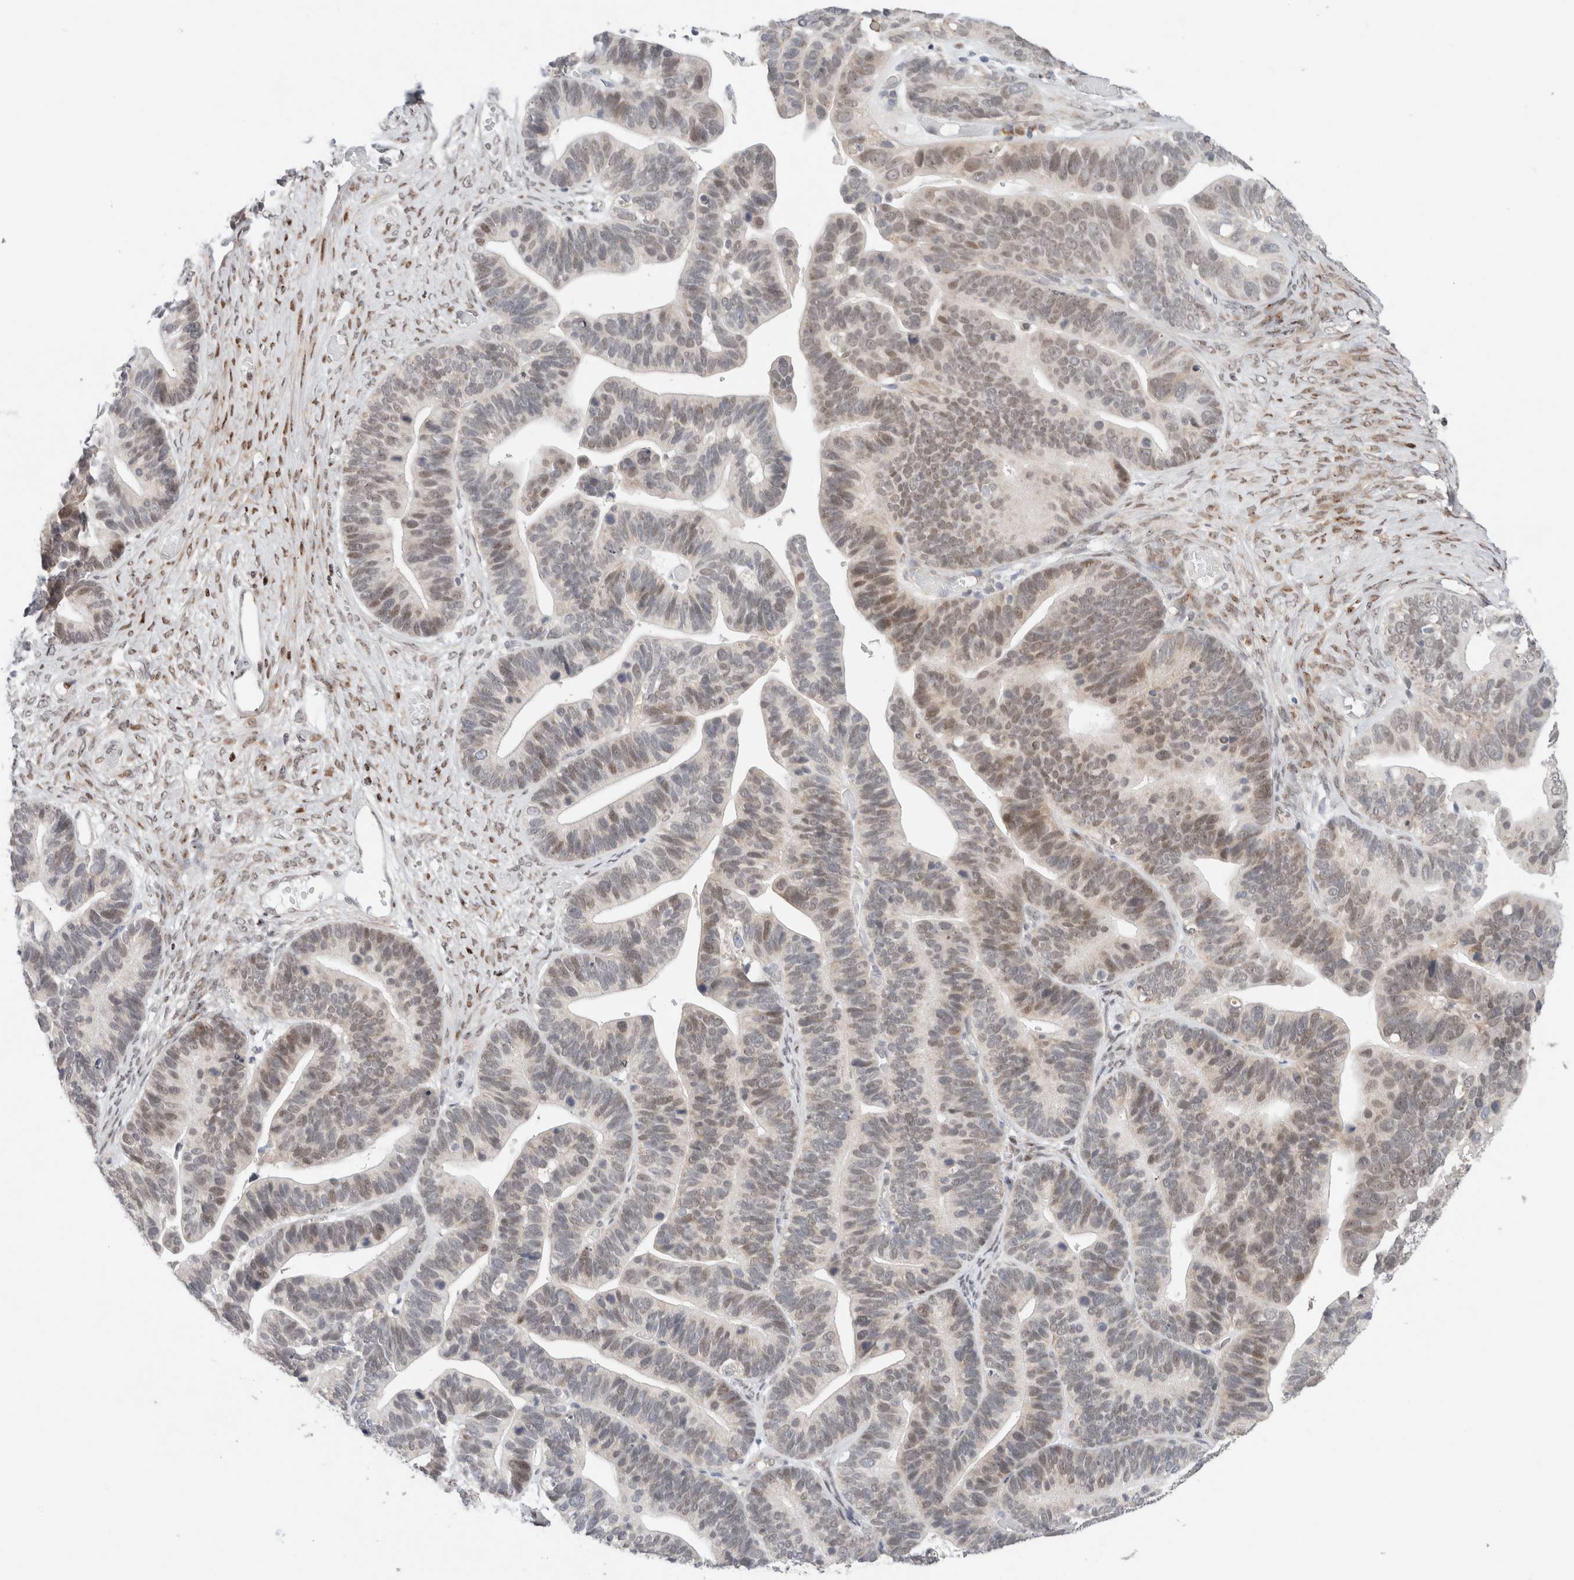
{"staining": {"intensity": "weak", "quantity": "25%-75%", "location": "nuclear"}, "tissue": "ovarian cancer", "cell_type": "Tumor cells", "image_type": "cancer", "snomed": [{"axis": "morphology", "description": "Cystadenocarcinoma, serous, NOS"}, {"axis": "topography", "description": "Ovary"}], "caption": "High-power microscopy captured an IHC photomicrograph of serous cystadenocarcinoma (ovarian), revealing weak nuclear staining in approximately 25%-75% of tumor cells.", "gene": "ERI3", "patient": {"sex": "female", "age": 56}}